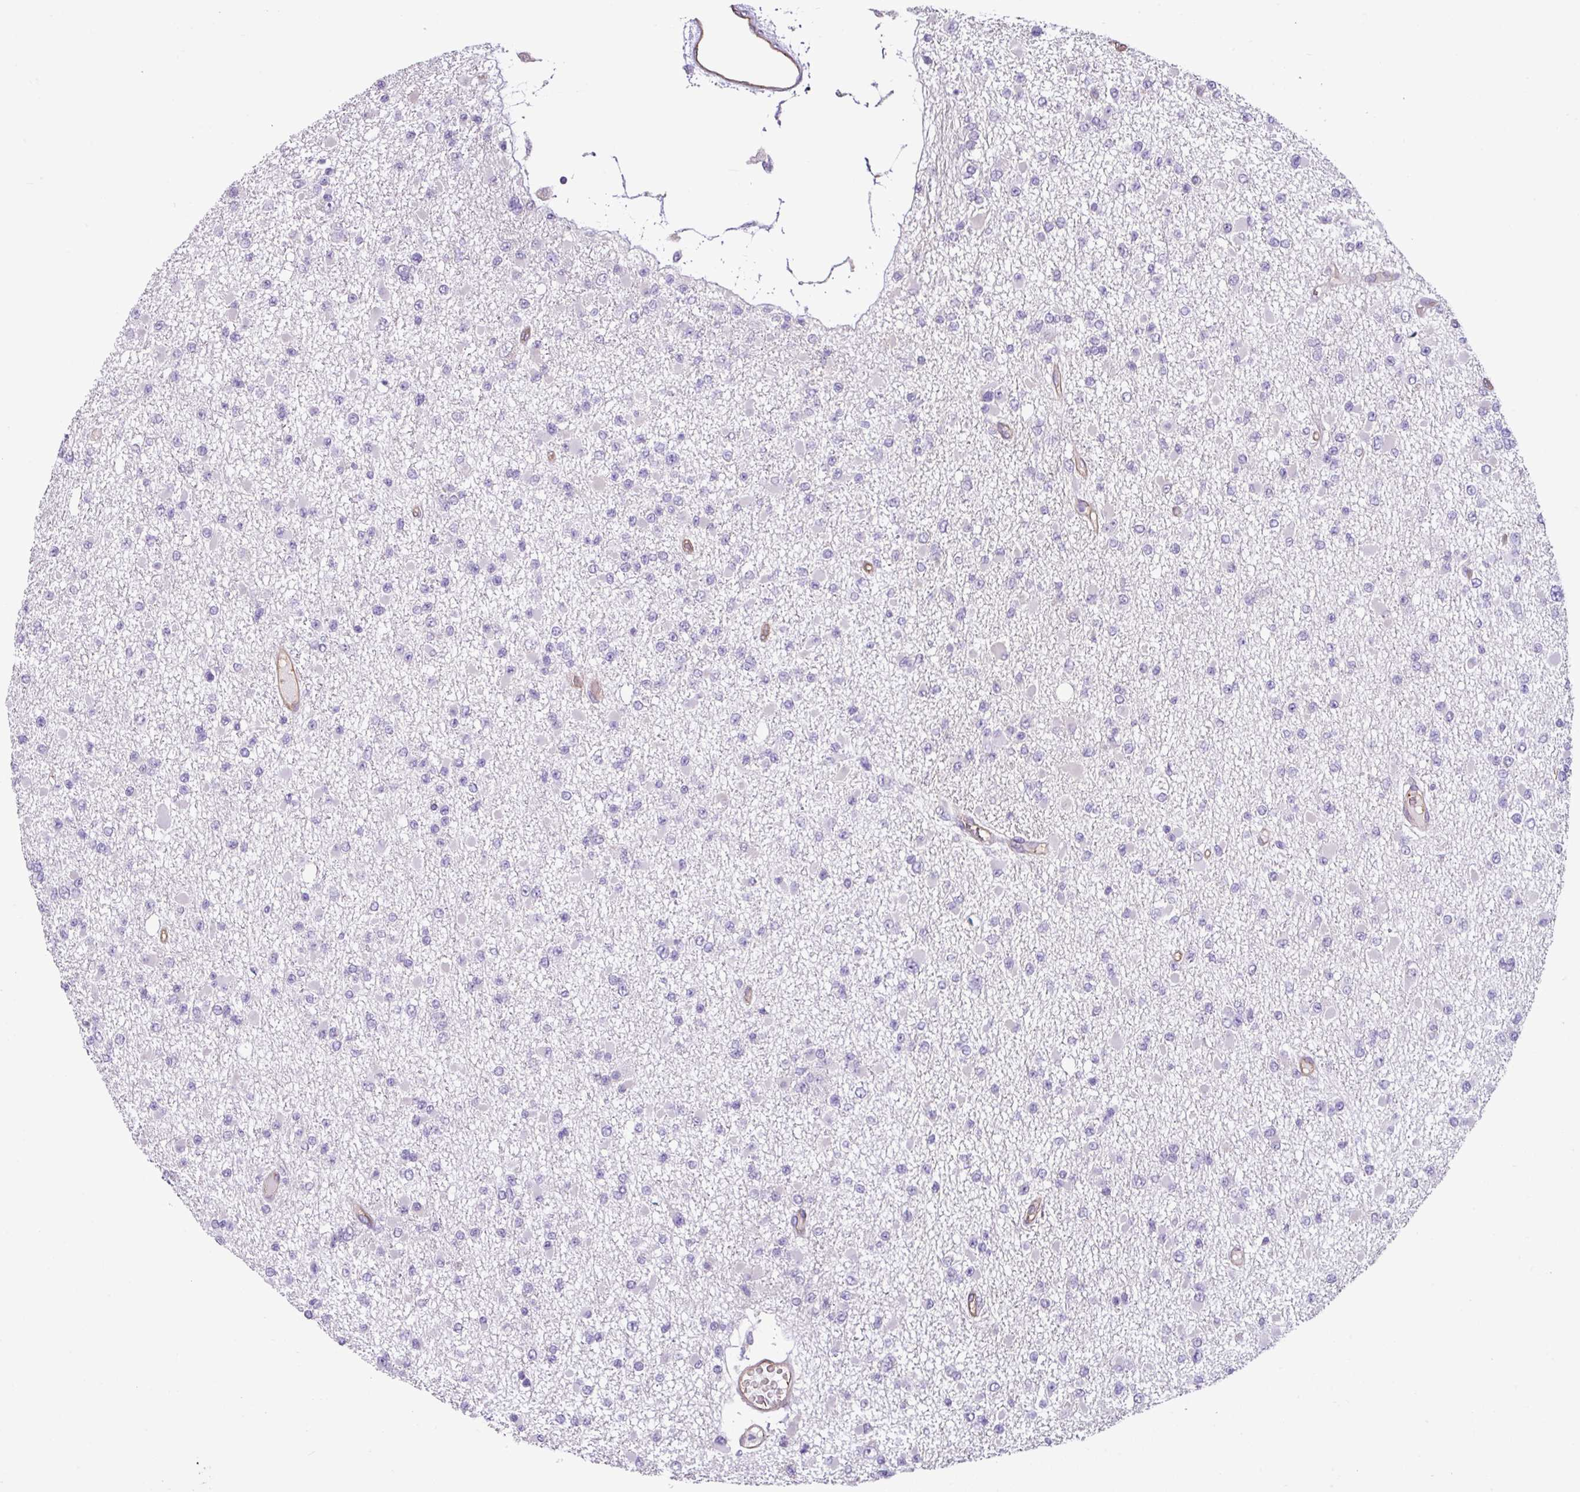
{"staining": {"intensity": "negative", "quantity": "none", "location": "none"}, "tissue": "glioma", "cell_type": "Tumor cells", "image_type": "cancer", "snomed": [{"axis": "morphology", "description": "Glioma, malignant, Low grade"}, {"axis": "topography", "description": "Brain"}], "caption": "IHC histopathology image of glioma stained for a protein (brown), which displays no staining in tumor cells. Nuclei are stained in blue.", "gene": "SLC23A2", "patient": {"sex": "female", "age": 22}}